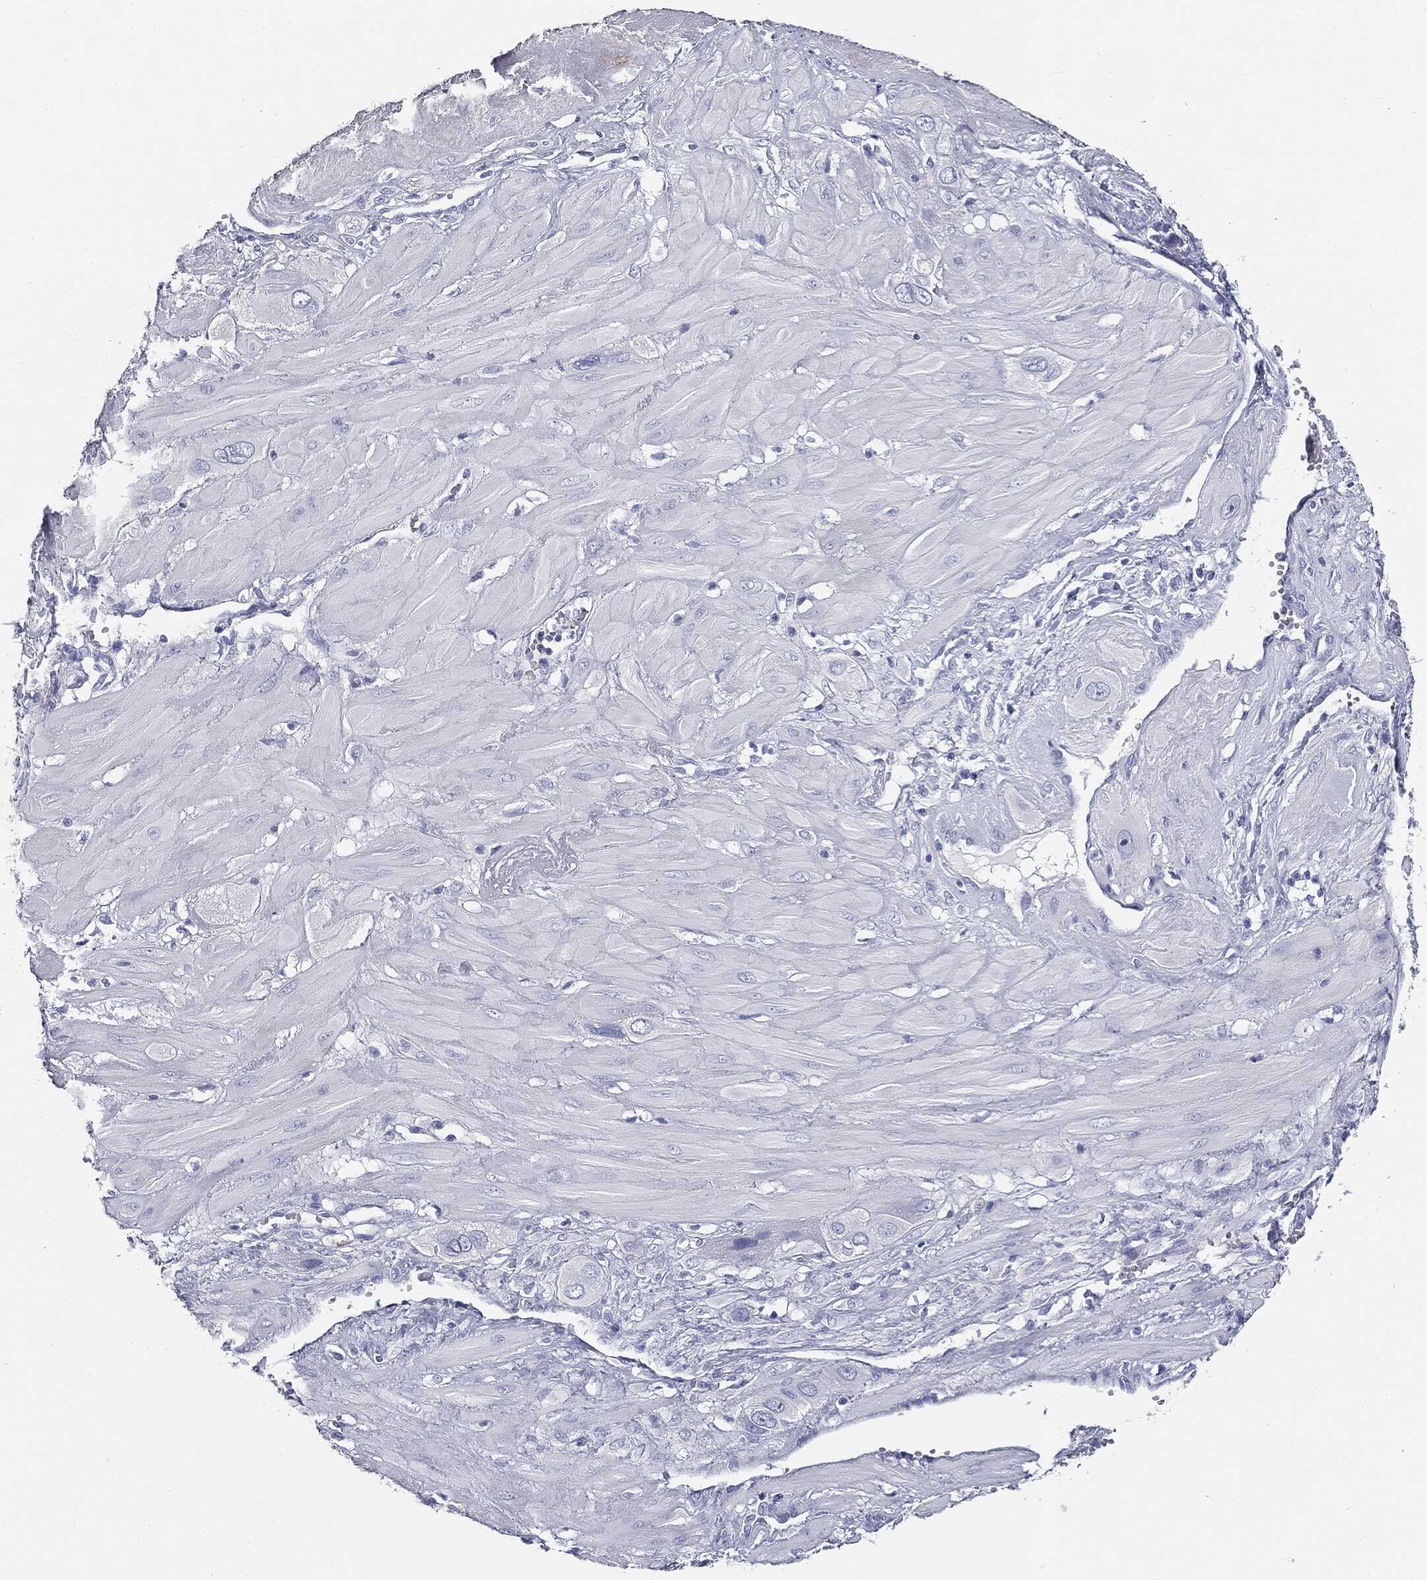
{"staining": {"intensity": "negative", "quantity": "none", "location": "none"}, "tissue": "cervical cancer", "cell_type": "Tumor cells", "image_type": "cancer", "snomed": [{"axis": "morphology", "description": "Squamous cell carcinoma, NOS"}, {"axis": "topography", "description": "Cervix"}], "caption": "A high-resolution histopathology image shows IHC staining of cervical squamous cell carcinoma, which shows no significant positivity in tumor cells. The staining is performed using DAB brown chromogen with nuclei counter-stained in using hematoxylin.", "gene": "CUZD1", "patient": {"sex": "female", "age": 34}}